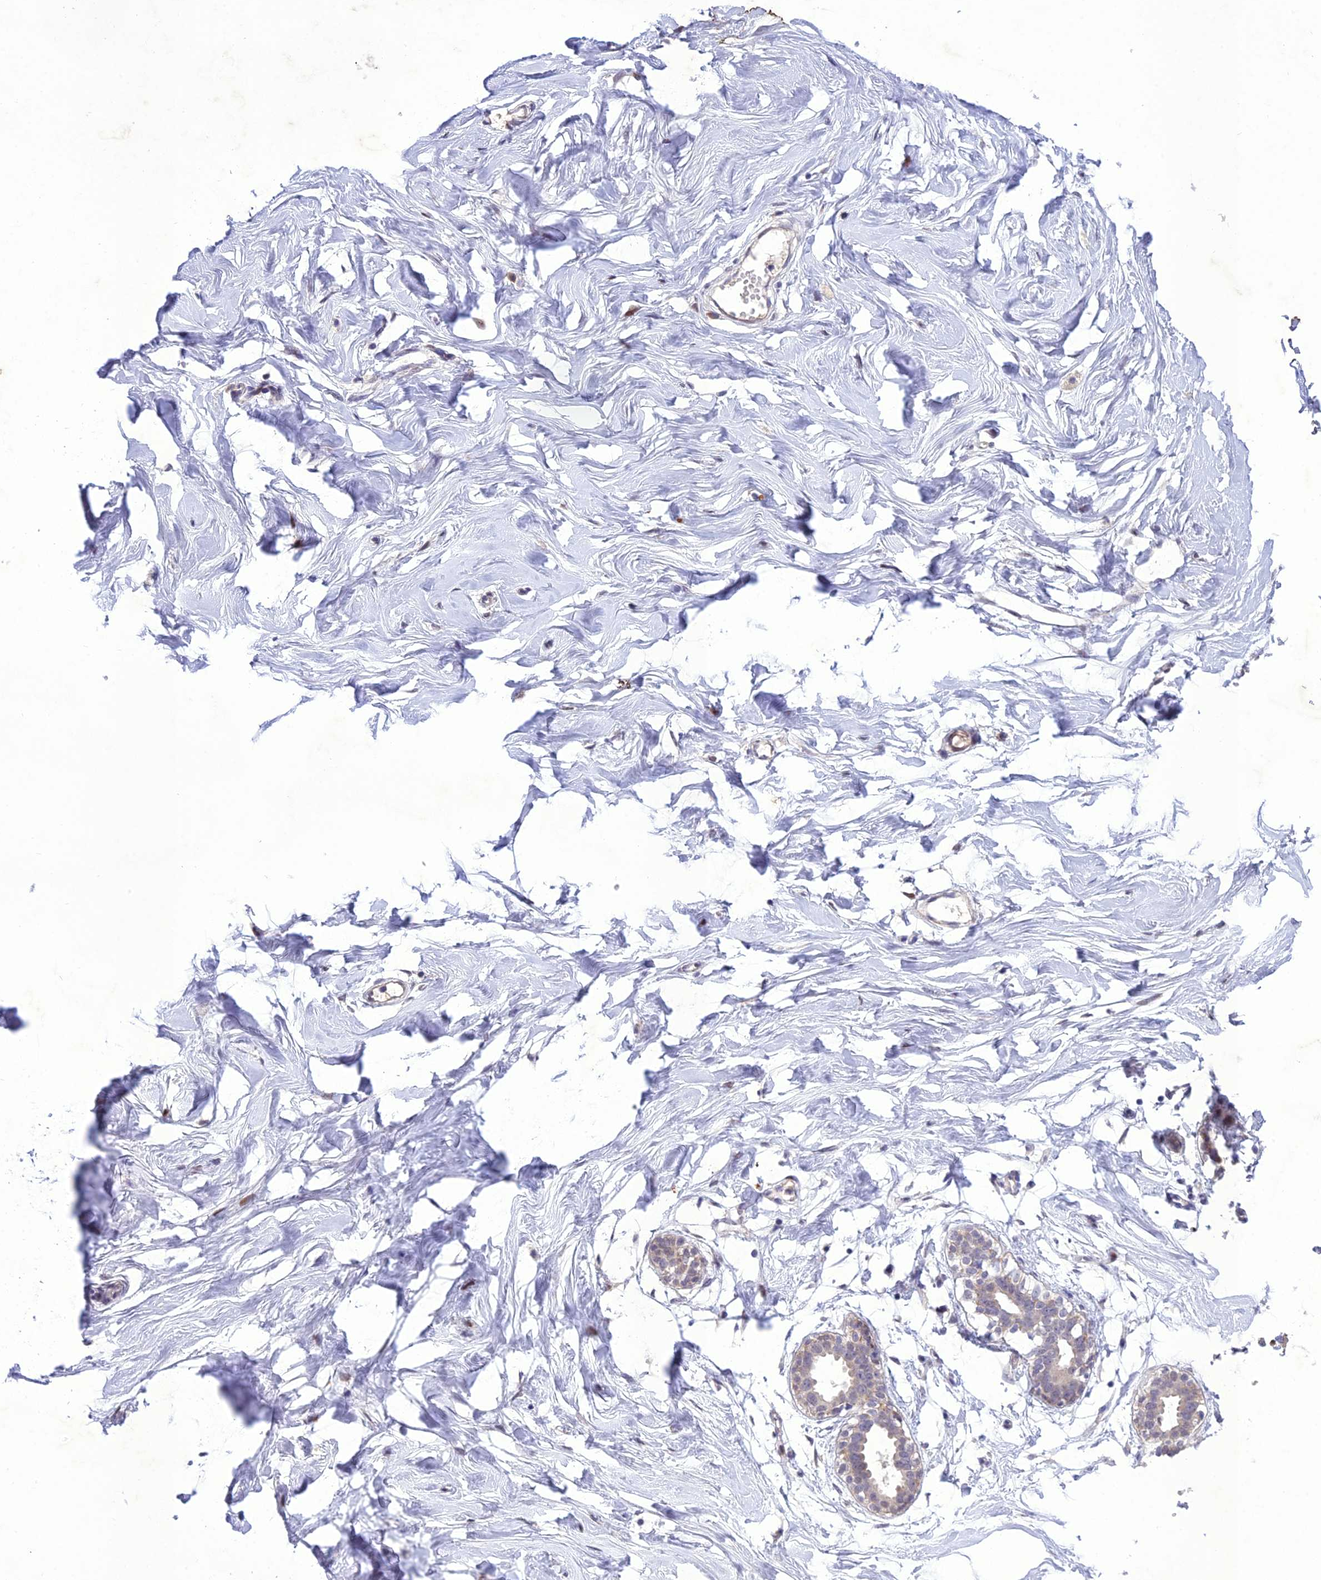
{"staining": {"intensity": "negative", "quantity": "none", "location": "none"}, "tissue": "breast", "cell_type": "Adipocytes", "image_type": "normal", "snomed": [{"axis": "morphology", "description": "Normal tissue, NOS"}, {"axis": "morphology", "description": "Adenoma, NOS"}, {"axis": "topography", "description": "Breast"}], "caption": "Immunohistochemistry (IHC) of benign breast exhibits no staining in adipocytes.", "gene": "ANKRD52", "patient": {"sex": "female", "age": 23}}